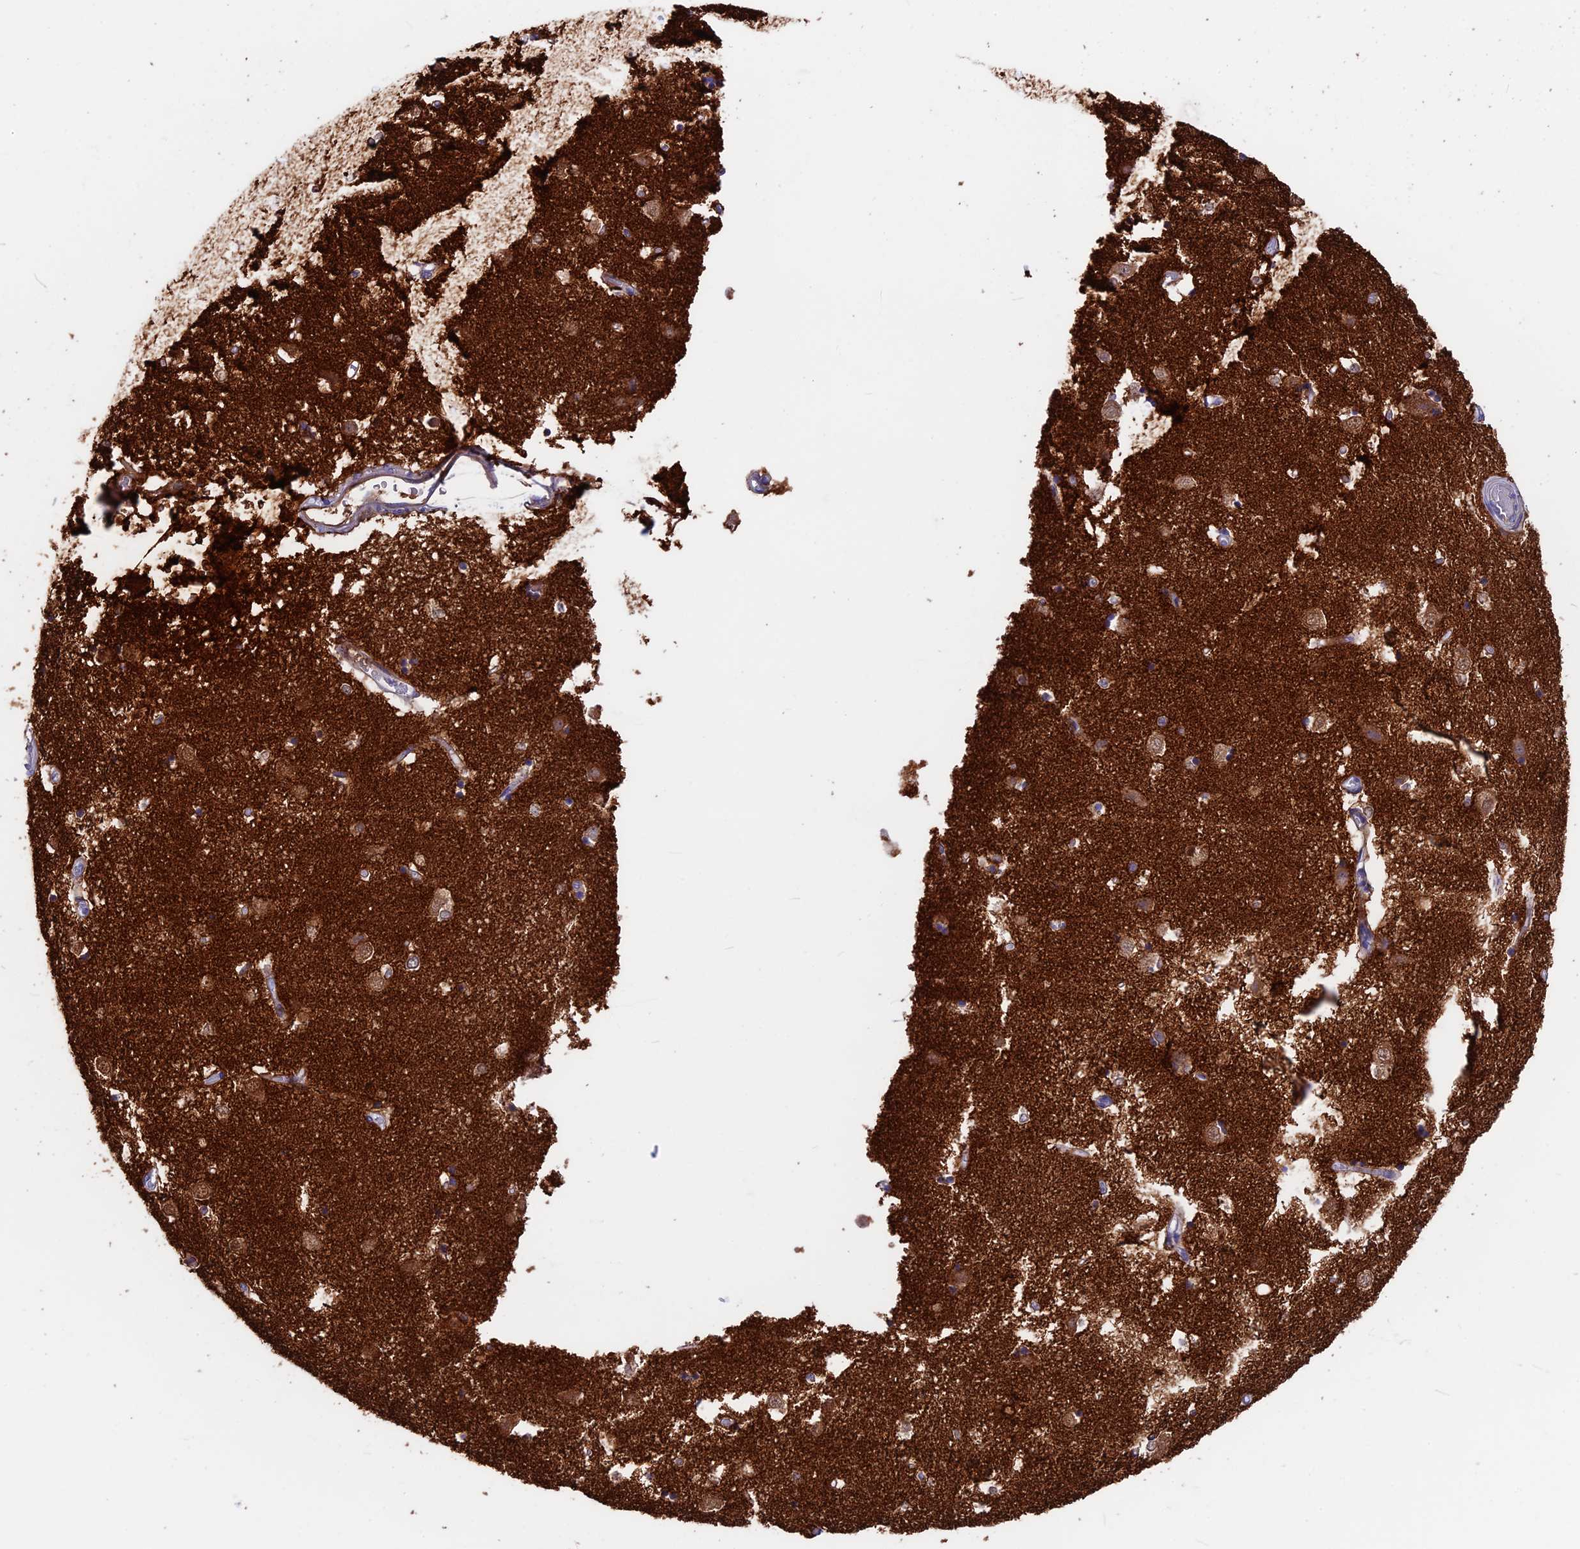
{"staining": {"intensity": "negative", "quantity": "none", "location": "none"}, "tissue": "caudate", "cell_type": "Glial cells", "image_type": "normal", "snomed": [{"axis": "morphology", "description": "Normal tissue, NOS"}, {"axis": "topography", "description": "Lateral ventricle wall"}], "caption": "Immunohistochemistry (IHC) micrograph of unremarkable human caudate stained for a protein (brown), which reveals no positivity in glial cells.", "gene": "SNAP91", "patient": {"sex": "male", "age": 45}}